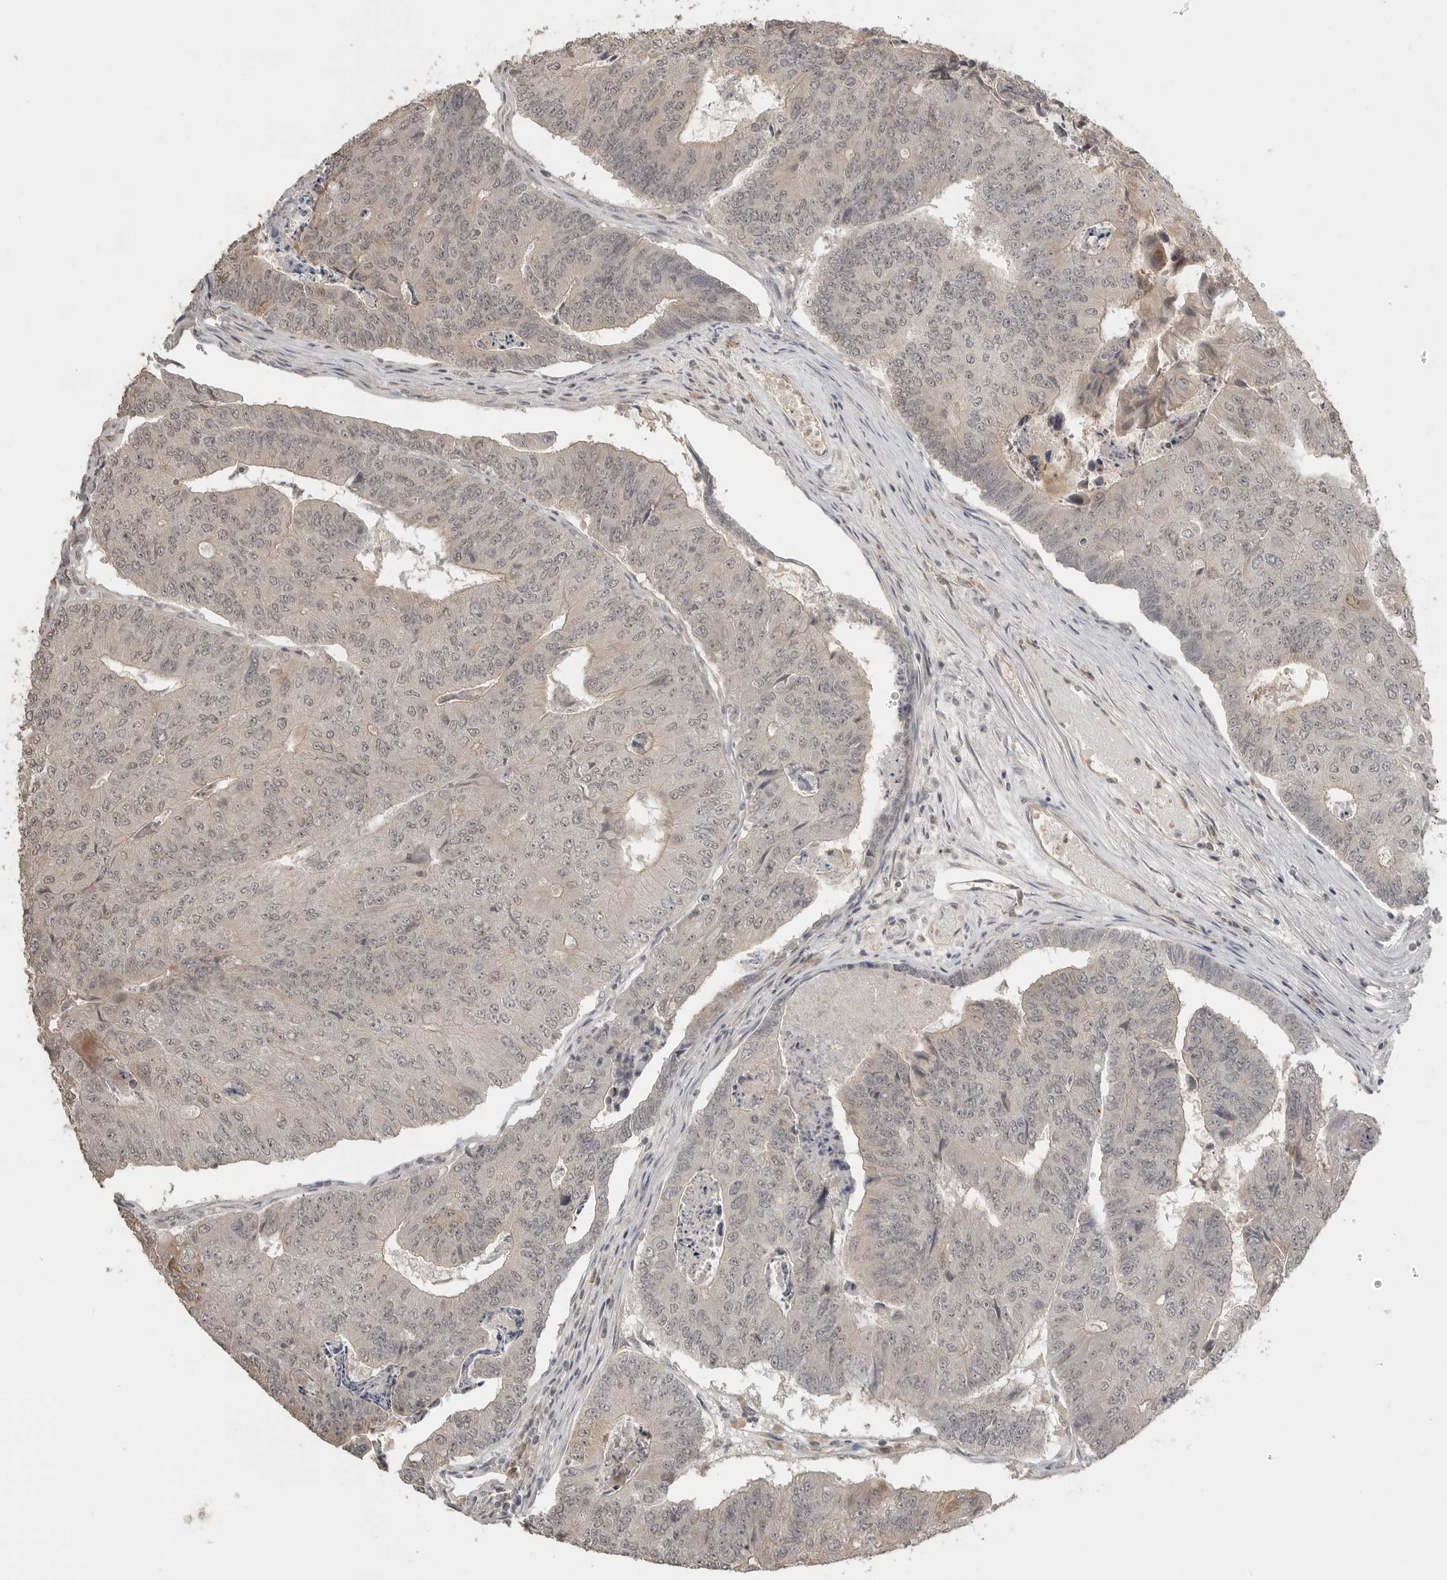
{"staining": {"intensity": "negative", "quantity": "none", "location": "none"}, "tissue": "colorectal cancer", "cell_type": "Tumor cells", "image_type": "cancer", "snomed": [{"axis": "morphology", "description": "Adenocarcinoma, NOS"}, {"axis": "topography", "description": "Colon"}], "caption": "This is a image of IHC staining of adenocarcinoma (colorectal), which shows no expression in tumor cells.", "gene": "SMG8", "patient": {"sex": "female", "age": 67}}